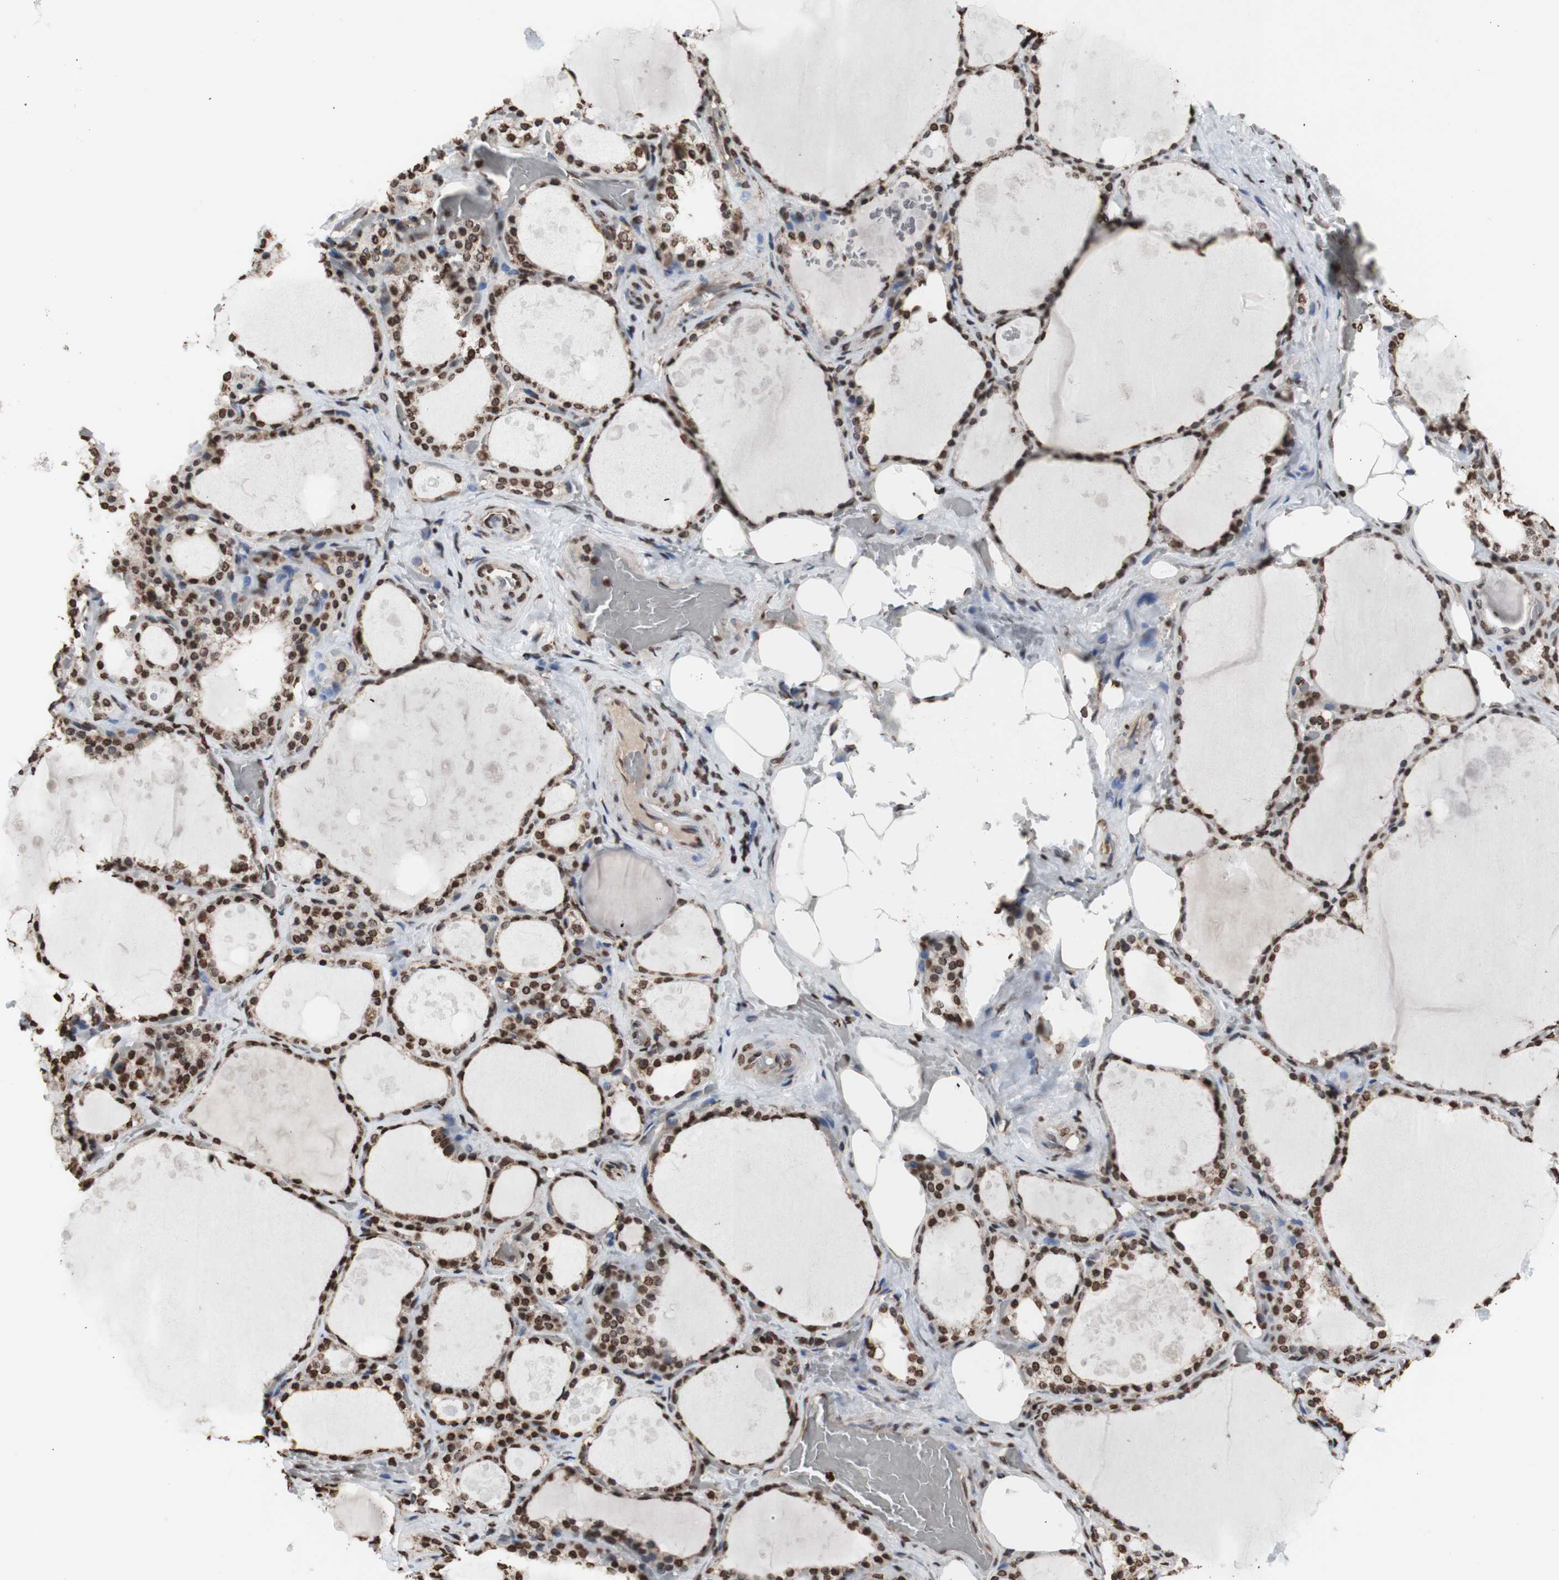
{"staining": {"intensity": "strong", "quantity": ">75%", "location": "nuclear"}, "tissue": "thyroid gland", "cell_type": "Glandular cells", "image_type": "normal", "snomed": [{"axis": "morphology", "description": "Normal tissue, NOS"}, {"axis": "topography", "description": "Thyroid gland"}], "caption": "The micrograph shows a brown stain indicating the presence of a protein in the nuclear of glandular cells in thyroid gland. (Stains: DAB in brown, nuclei in blue, Microscopy: brightfield microscopy at high magnification).", "gene": "SNAI2", "patient": {"sex": "male", "age": 61}}